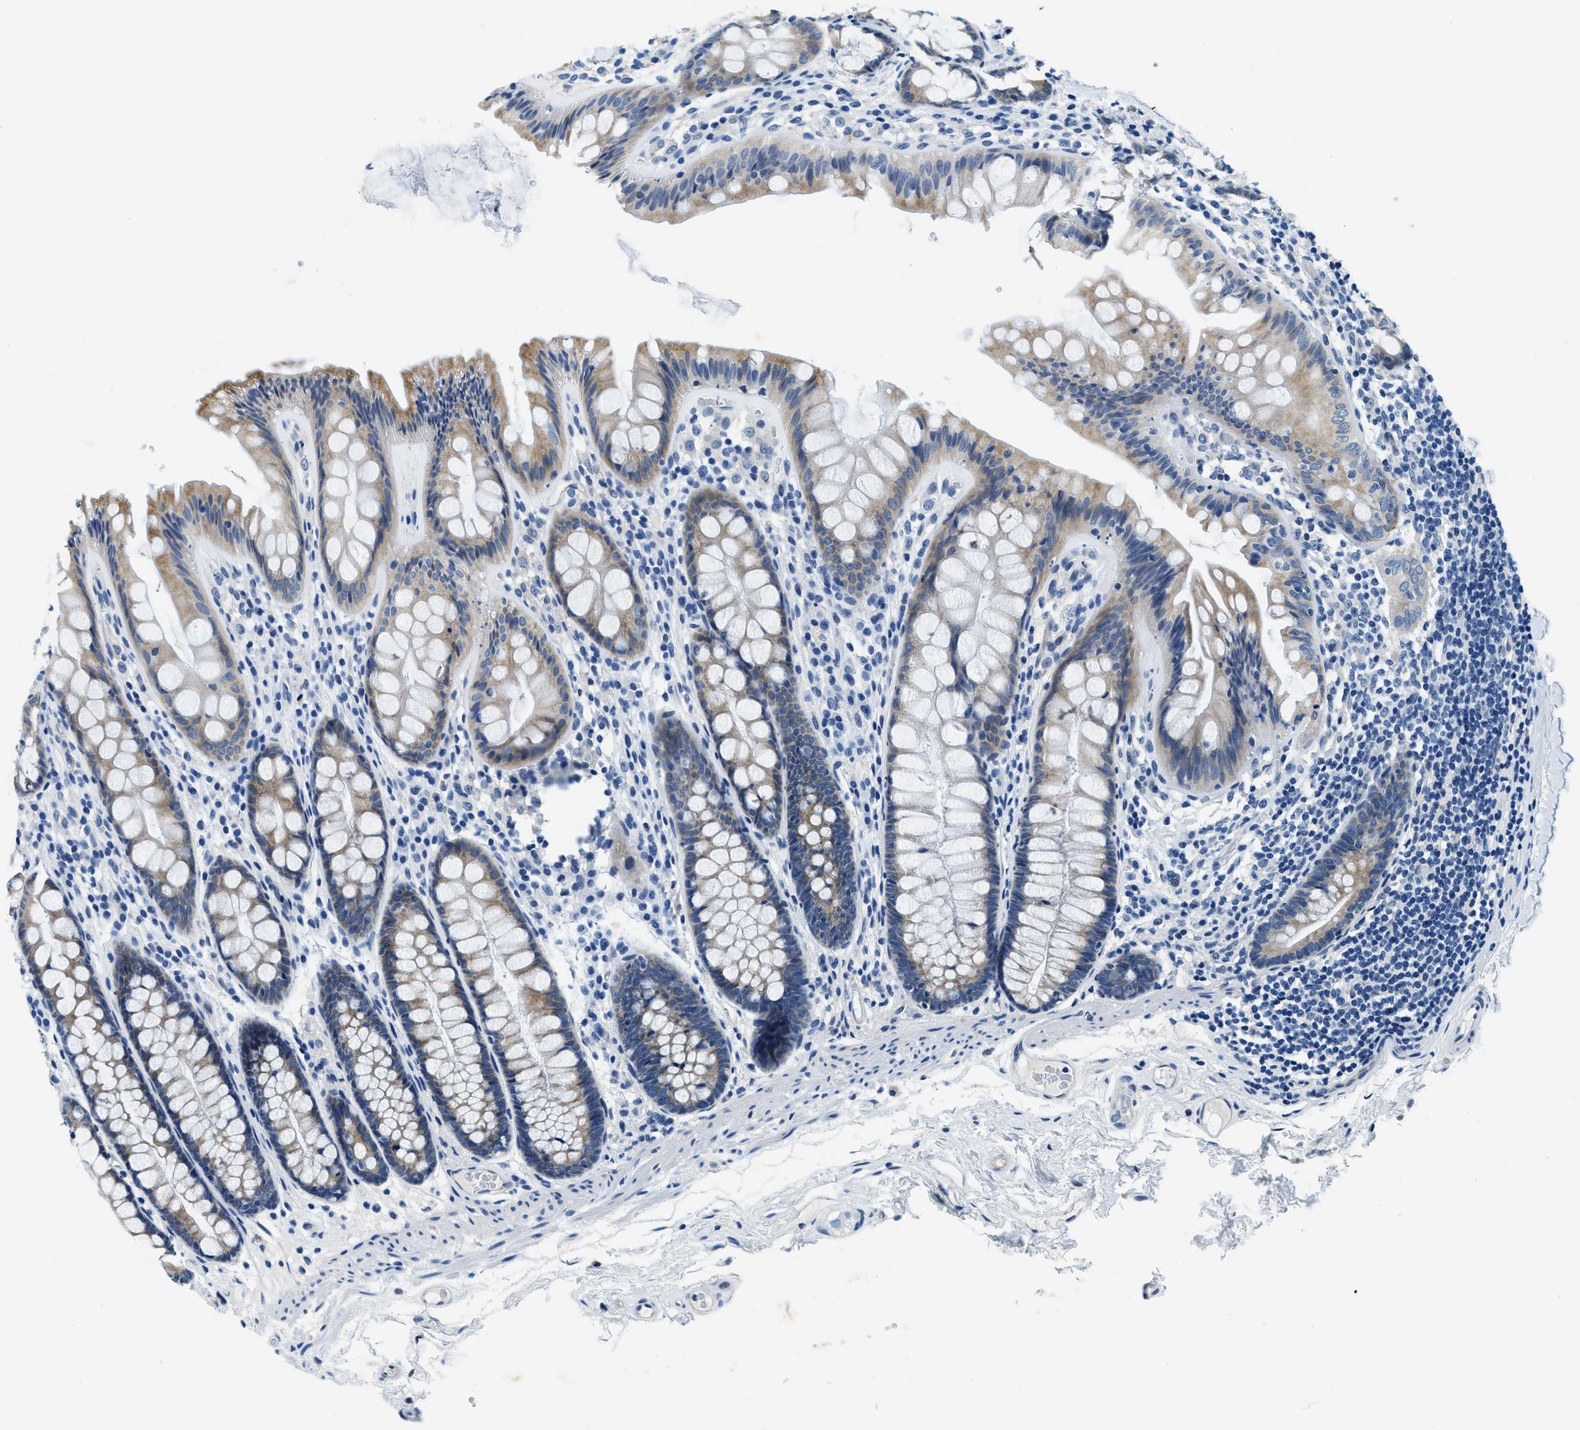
{"staining": {"intensity": "negative", "quantity": "none", "location": "none"}, "tissue": "colon", "cell_type": "Endothelial cells", "image_type": "normal", "snomed": [{"axis": "morphology", "description": "Normal tissue, NOS"}, {"axis": "topography", "description": "Colon"}], "caption": "Immunohistochemistry (IHC) micrograph of normal colon: human colon stained with DAB shows no significant protein expression in endothelial cells.", "gene": "UBAC2", "patient": {"sex": "female", "age": 56}}